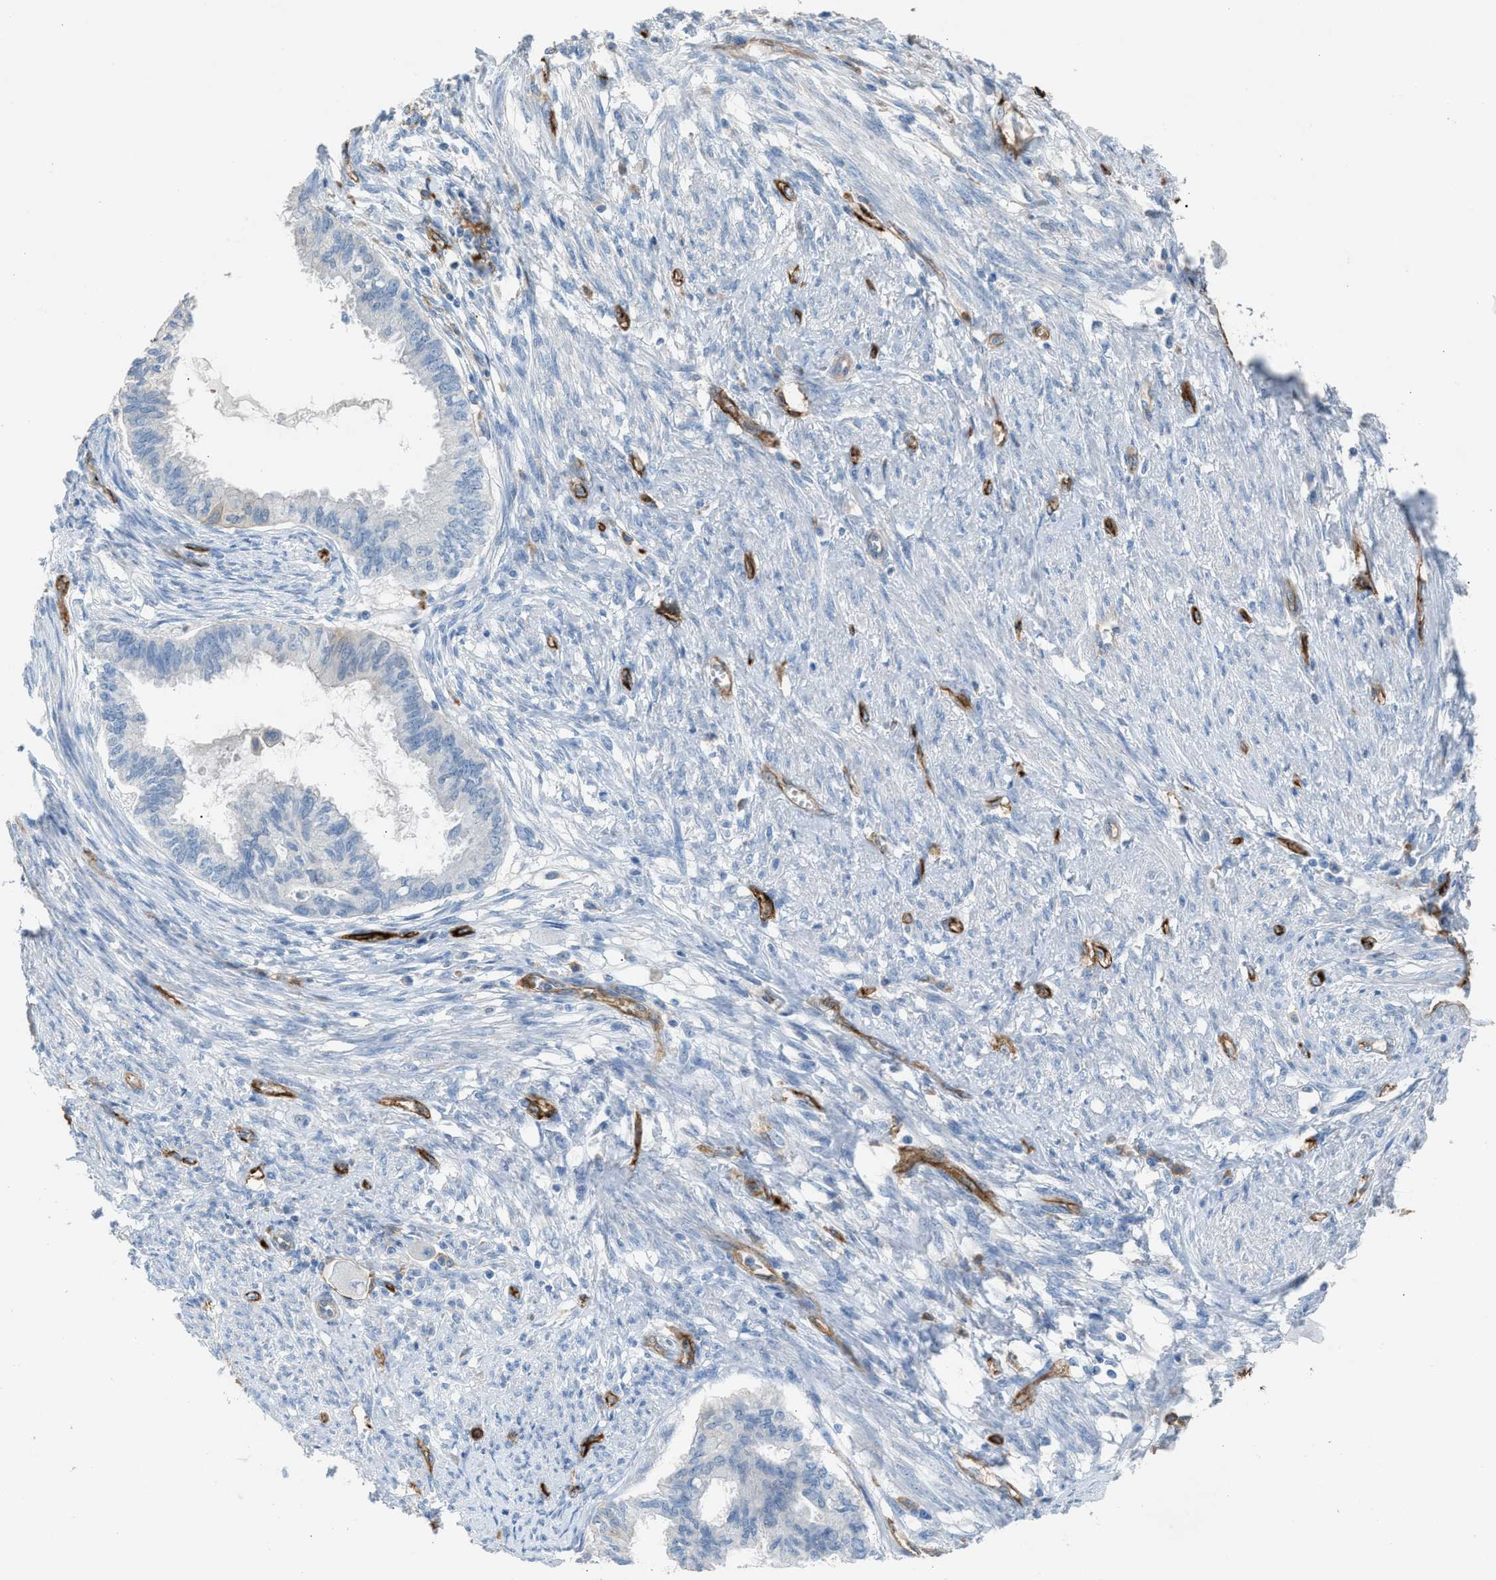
{"staining": {"intensity": "negative", "quantity": "none", "location": "none"}, "tissue": "cervical cancer", "cell_type": "Tumor cells", "image_type": "cancer", "snomed": [{"axis": "morphology", "description": "Normal tissue, NOS"}, {"axis": "morphology", "description": "Adenocarcinoma, NOS"}, {"axis": "topography", "description": "Cervix"}, {"axis": "topography", "description": "Endometrium"}], "caption": "Tumor cells are negative for protein expression in human cervical cancer (adenocarcinoma).", "gene": "DYSF", "patient": {"sex": "female", "age": 86}}